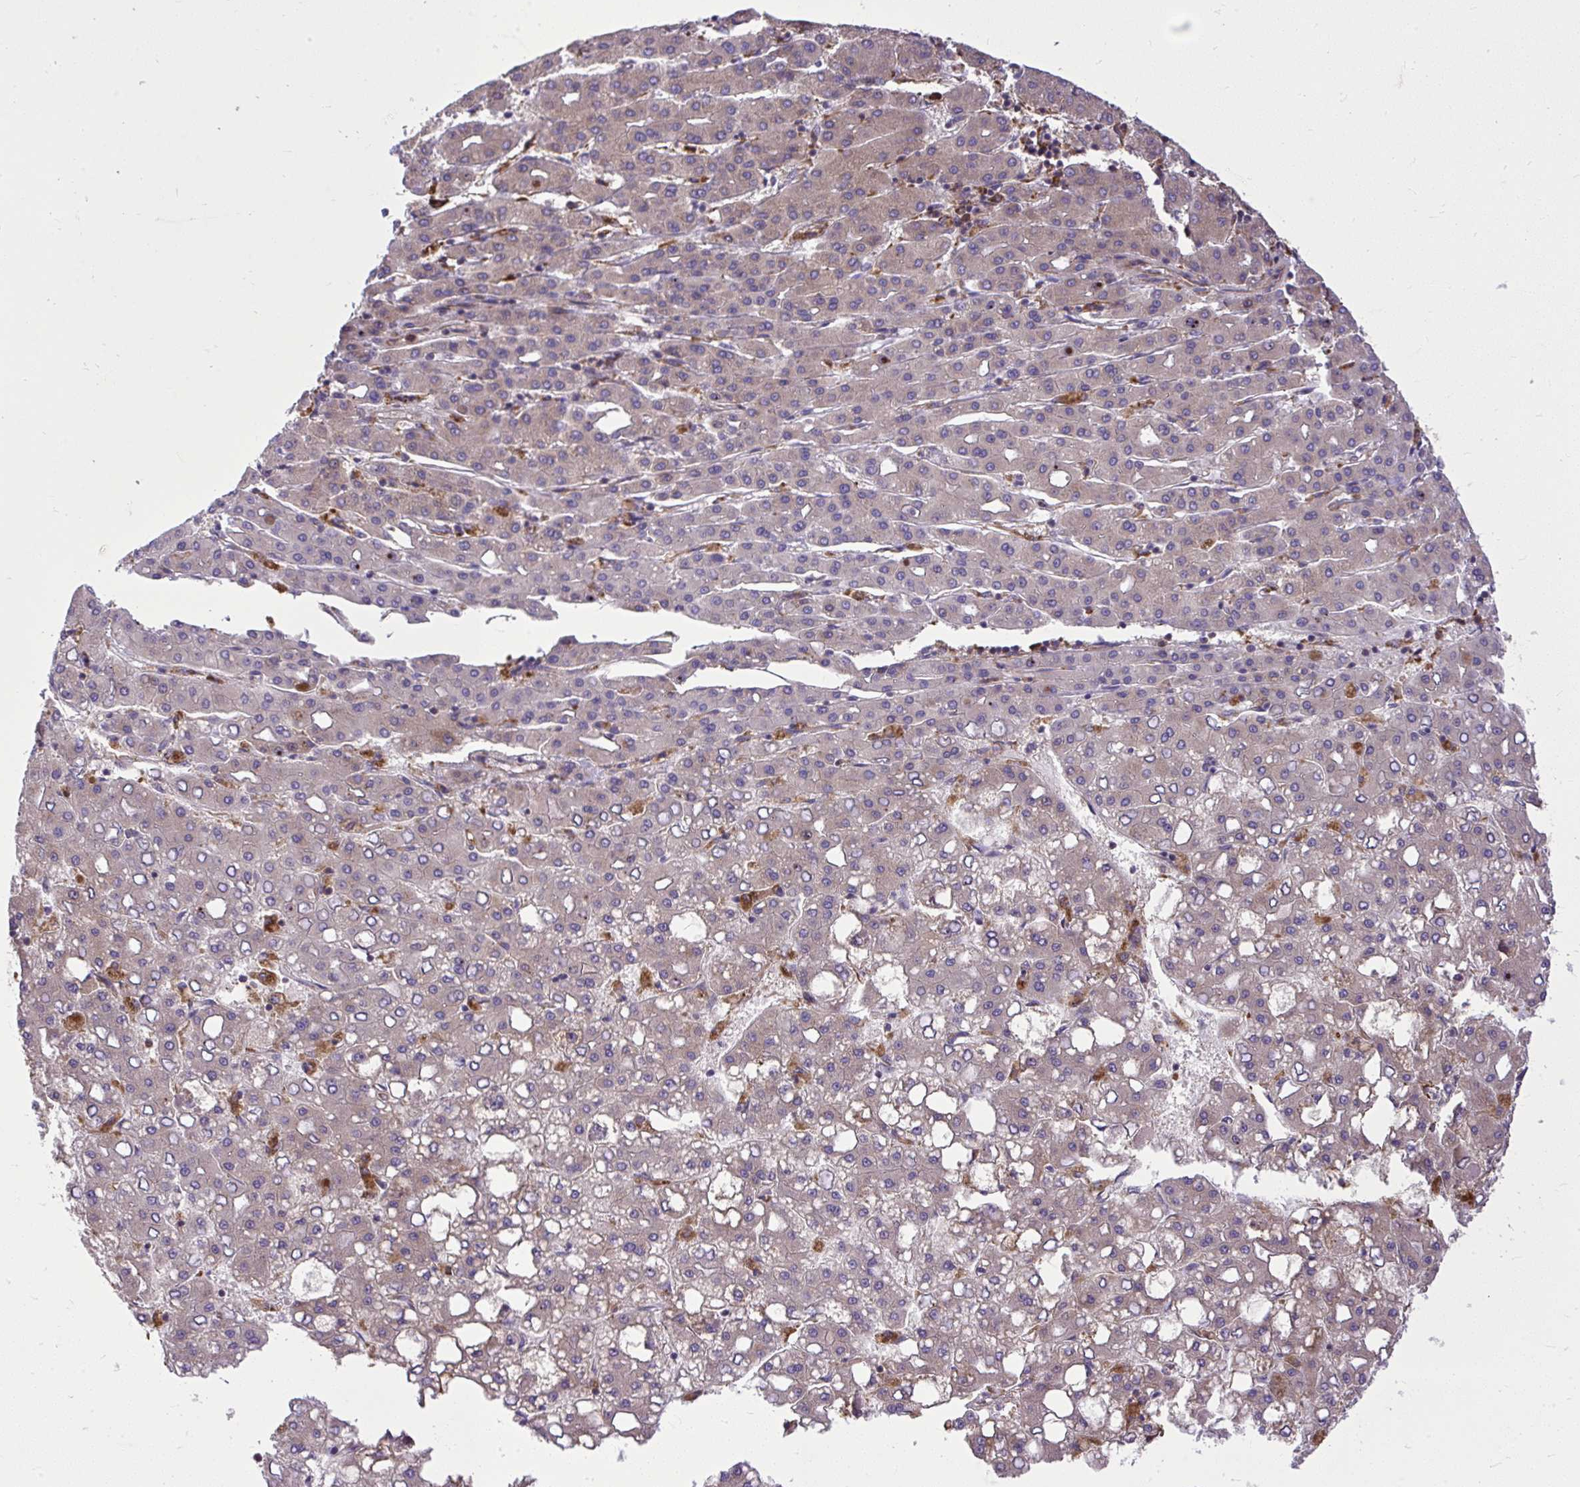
{"staining": {"intensity": "weak", "quantity": "25%-75%", "location": "cytoplasmic/membranous"}, "tissue": "liver cancer", "cell_type": "Tumor cells", "image_type": "cancer", "snomed": [{"axis": "morphology", "description": "Carcinoma, Hepatocellular, NOS"}, {"axis": "topography", "description": "Liver"}], "caption": "Immunohistochemistry of human liver cancer (hepatocellular carcinoma) displays low levels of weak cytoplasmic/membranous staining in approximately 25%-75% of tumor cells.", "gene": "PAIP2", "patient": {"sex": "male", "age": 65}}